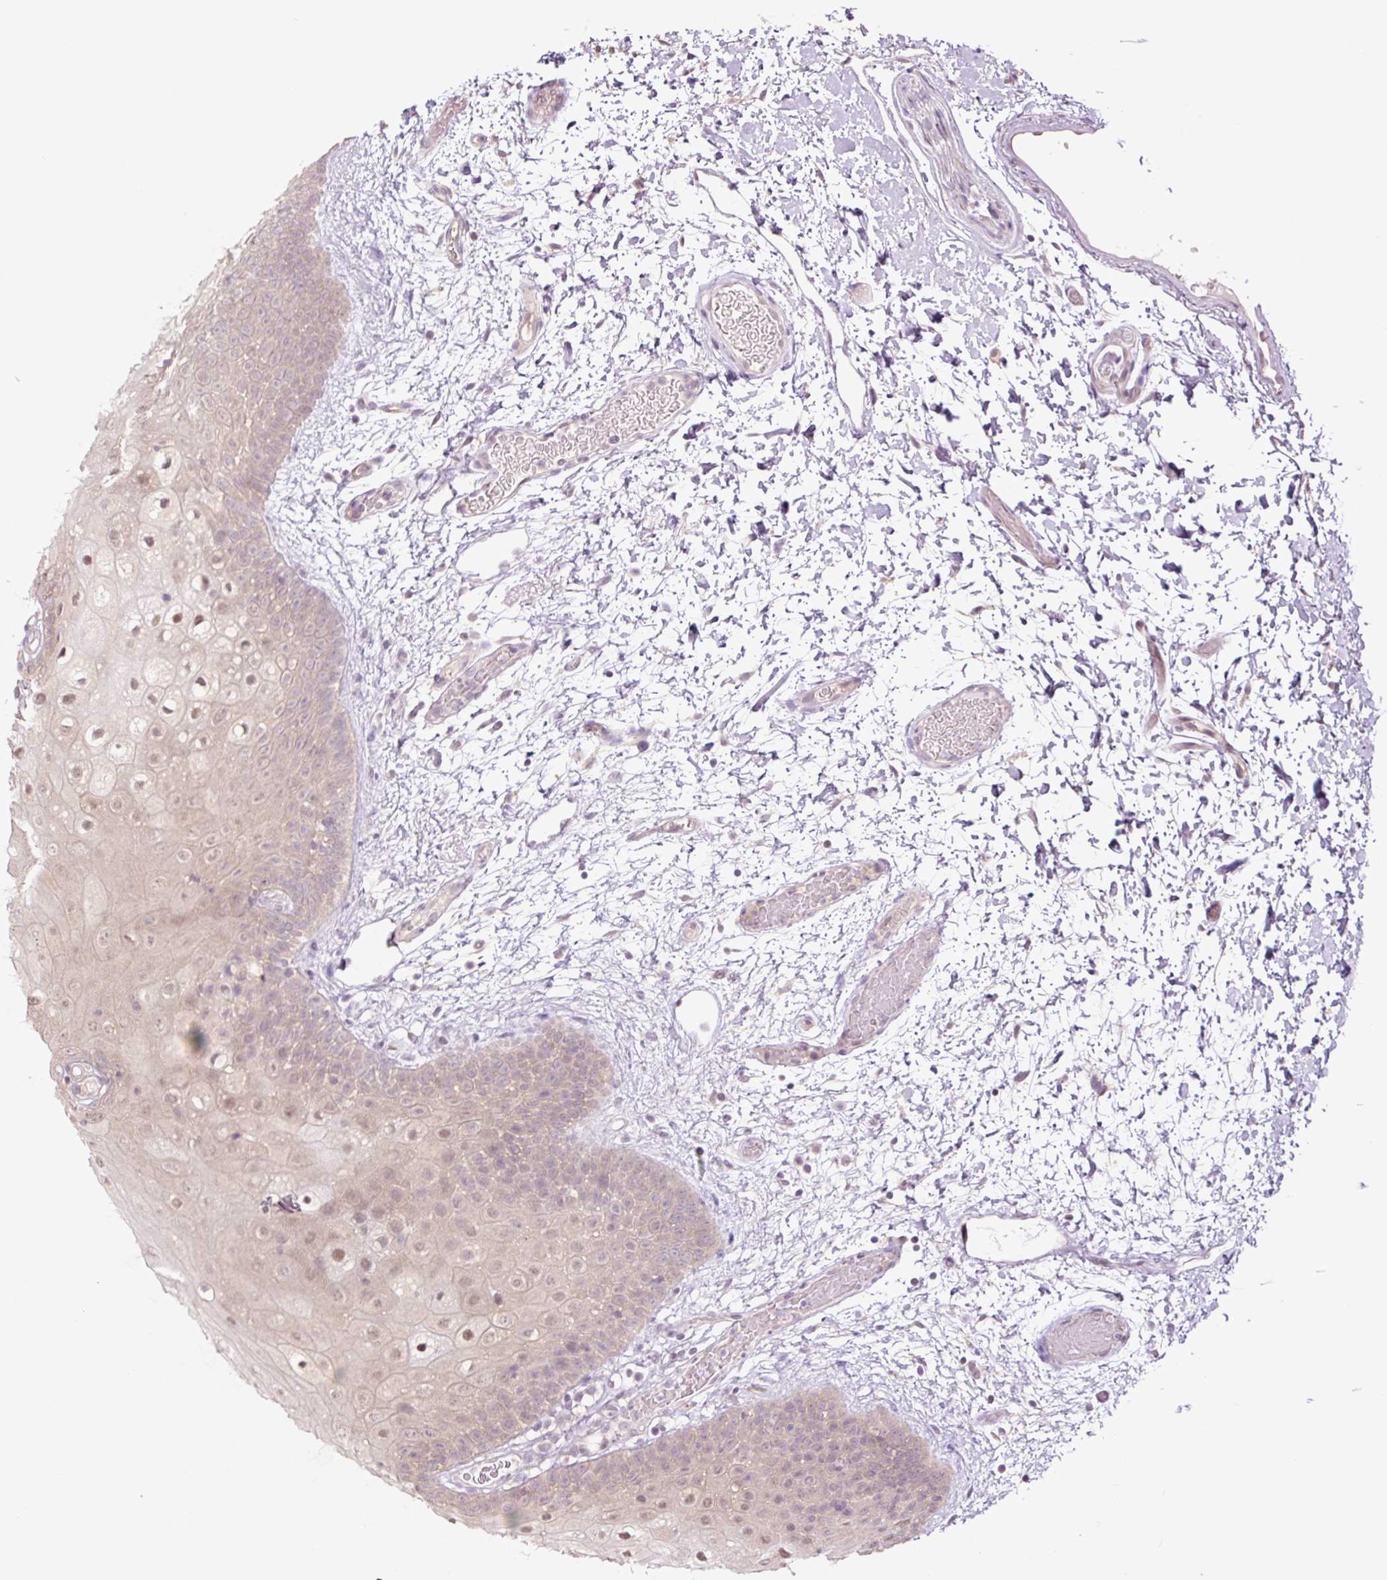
{"staining": {"intensity": "moderate", "quantity": "25%-75%", "location": "cytoplasmic/membranous,nuclear"}, "tissue": "oral mucosa", "cell_type": "Squamous epithelial cells", "image_type": "normal", "snomed": [{"axis": "morphology", "description": "Normal tissue, NOS"}, {"axis": "morphology", "description": "Squamous cell carcinoma, NOS"}, {"axis": "topography", "description": "Oral tissue"}, {"axis": "topography", "description": "Tounge, NOS"}, {"axis": "topography", "description": "Head-Neck"}], "caption": "Approximately 25%-75% of squamous epithelial cells in benign human oral mucosa exhibit moderate cytoplasmic/membranous,nuclear protein expression as visualized by brown immunohistochemical staining.", "gene": "TPT1", "patient": {"sex": "male", "age": 76}}